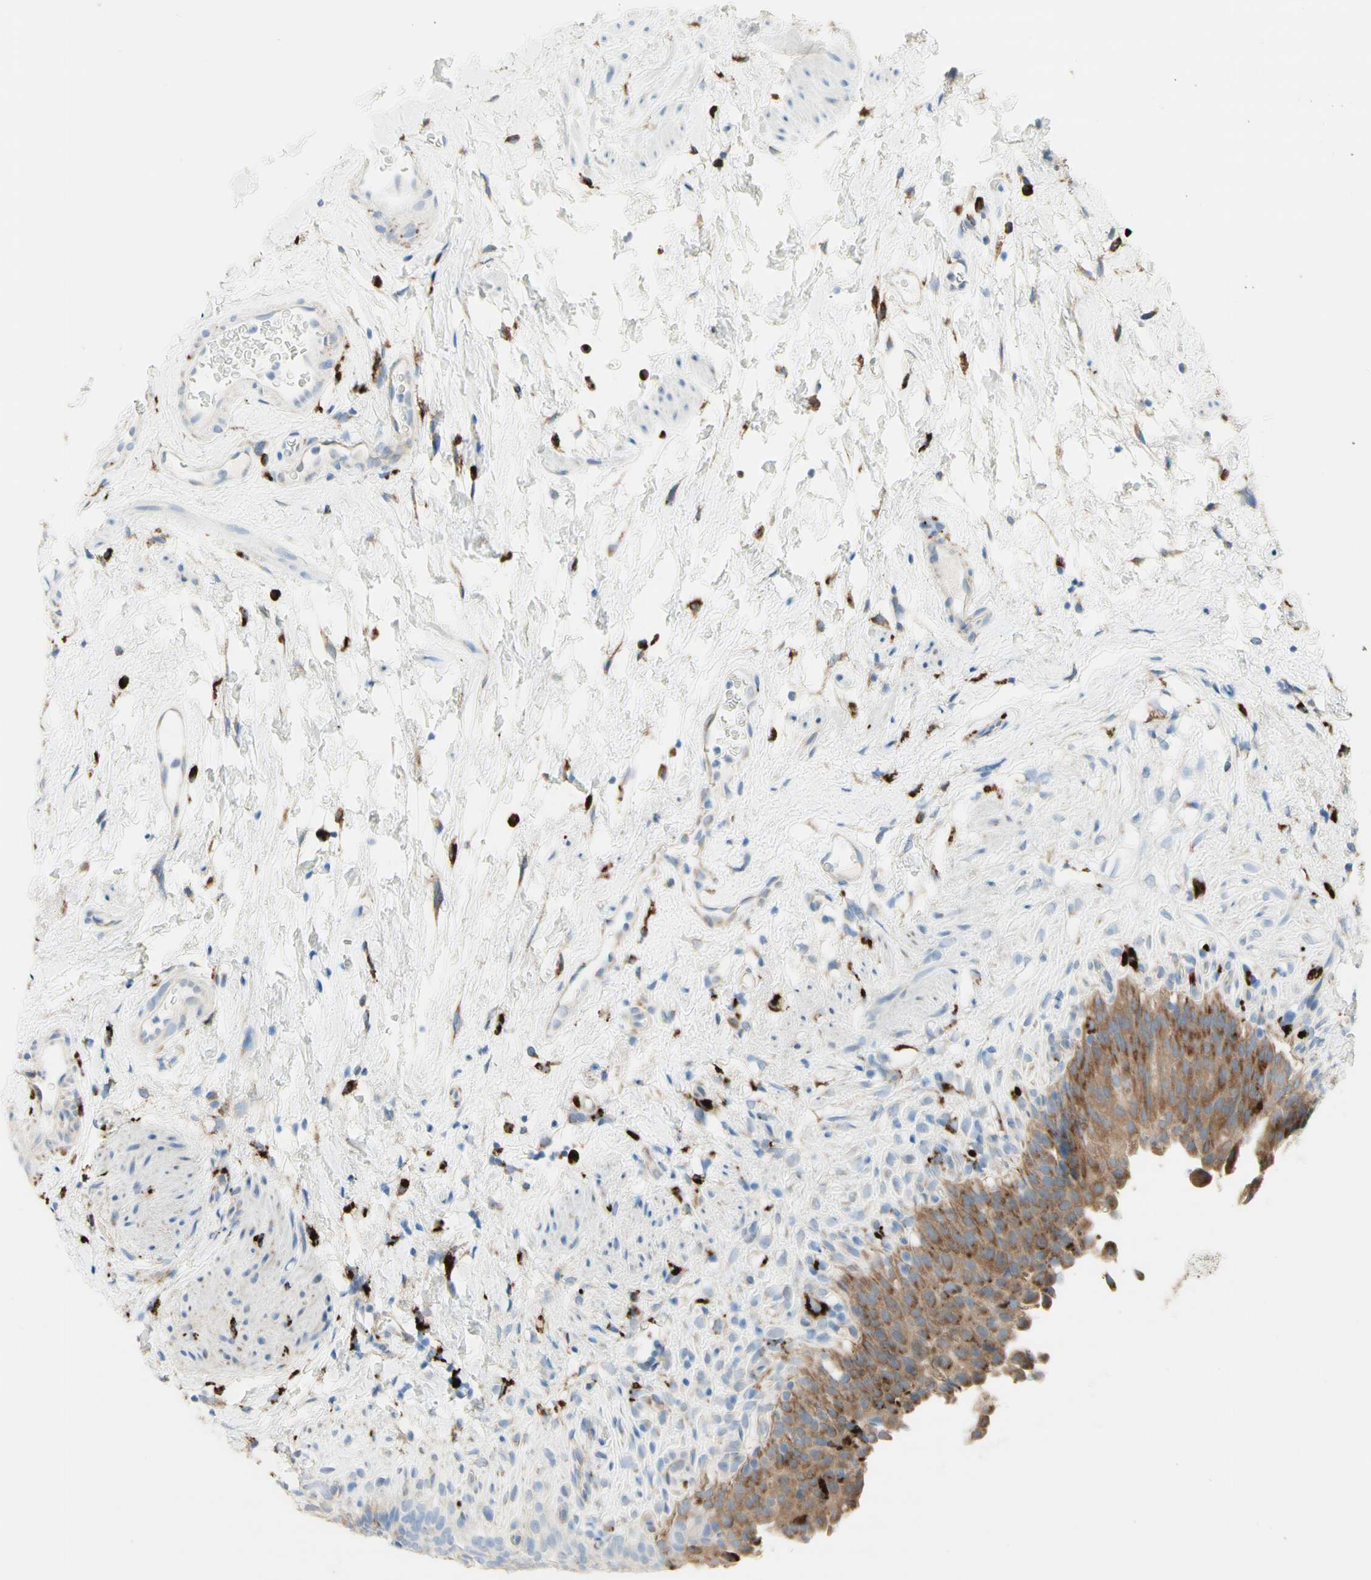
{"staining": {"intensity": "strong", "quantity": ">75%", "location": "cytoplasmic/membranous"}, "tissue": "urinary bladder", "cell_type": "Urothelial cells", "image_type": "normal", "snomed": [{"axis": "morphology", "description": "Normal tissue, NOS"}, {"axis": "topography", "description": "Urinary bladder"}], "caption": "About >75% of urothelial cells in unremarkable human urinary bladder demonstrate strong cytoplasmic/membranous protein expression as visualized by brown immunohistochemical staining.", "gene": "URB2", "patient": {"sex": "female", "age": 79}}